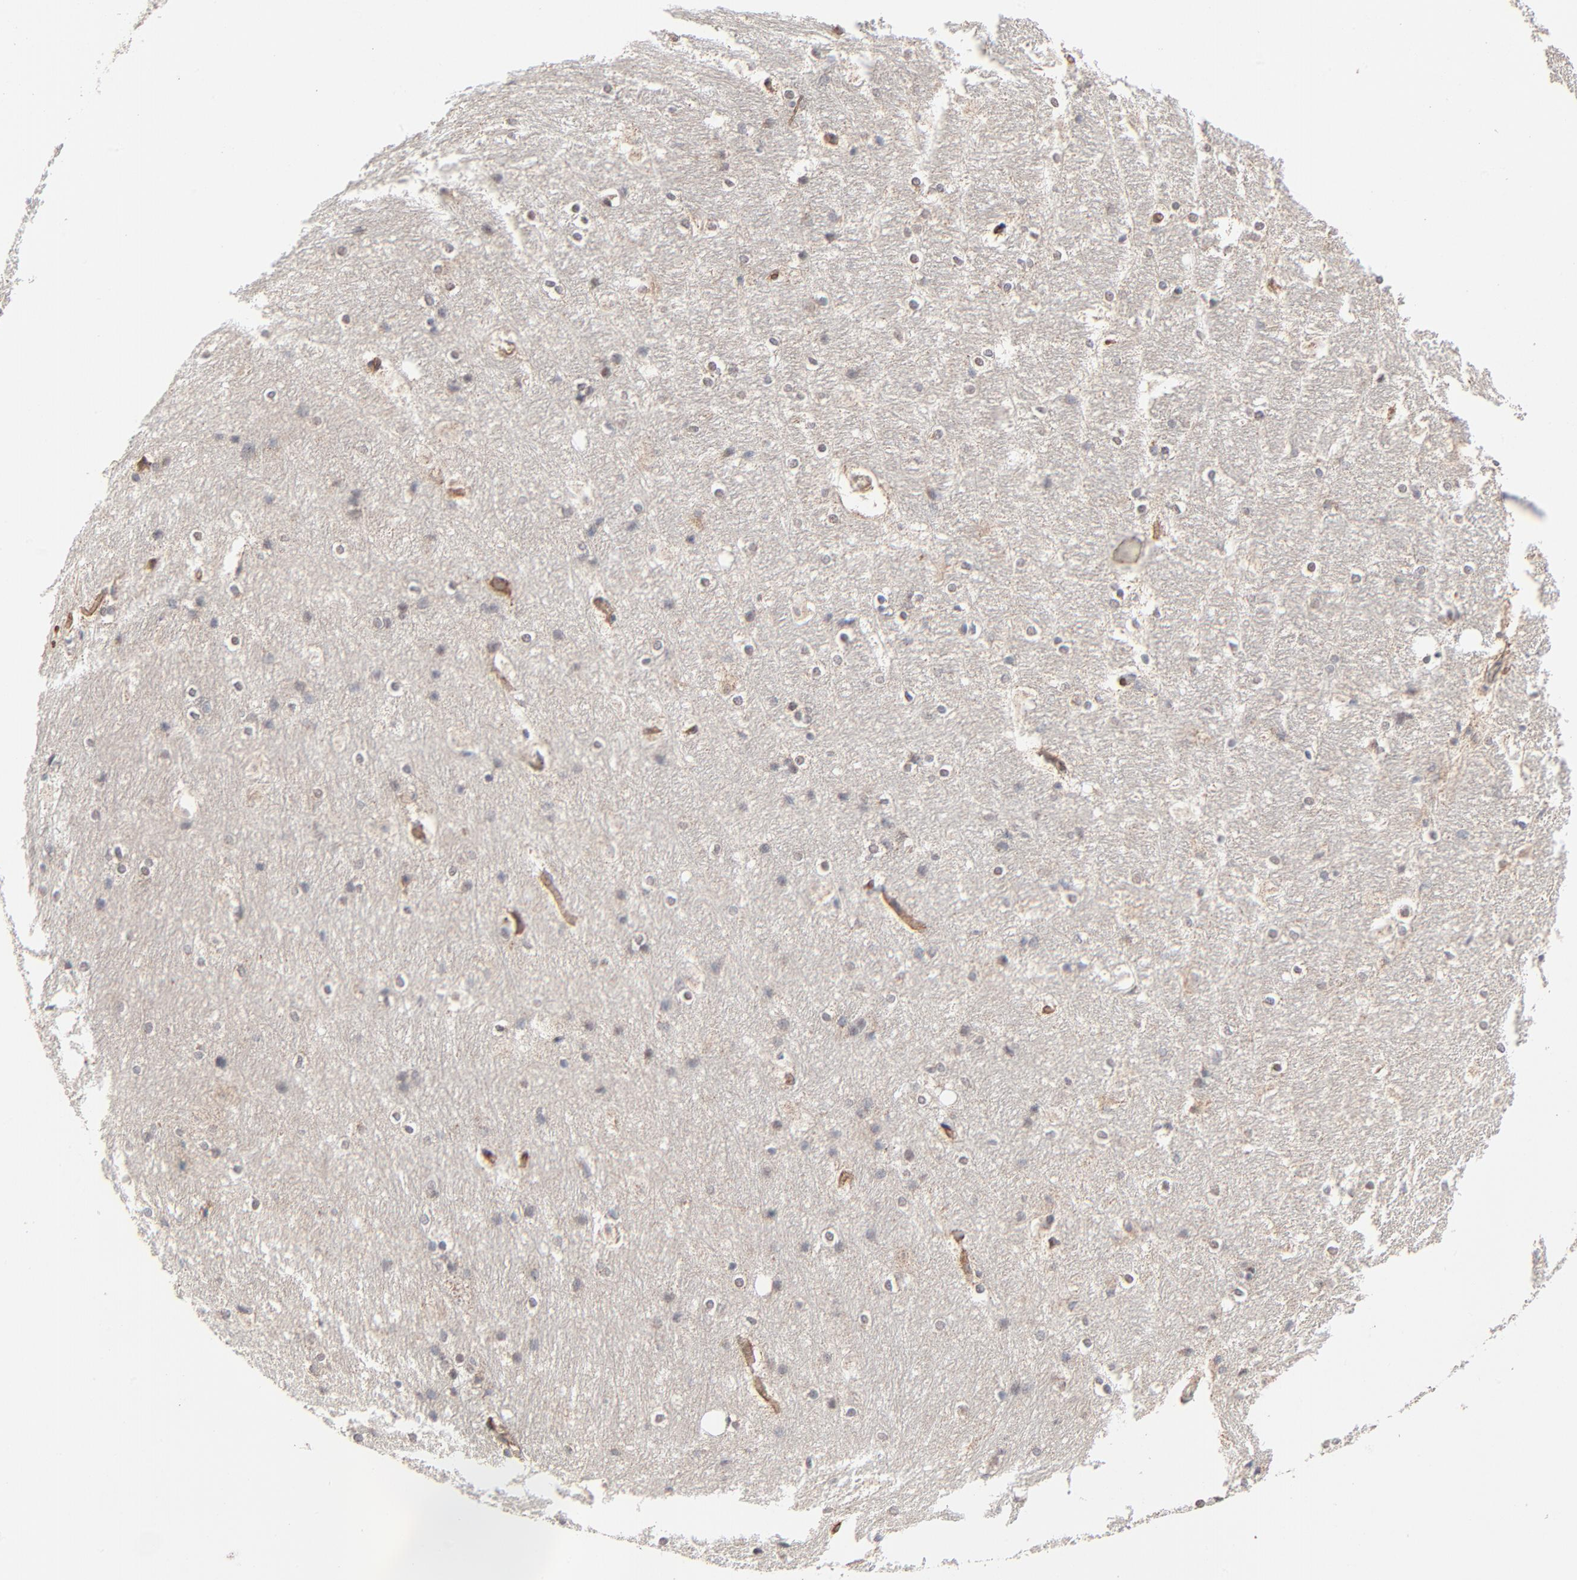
{"staining": {"intensity": "moderate", "quantity": "<25%", "location": "cytoplasmic/membranous"}, "tissue": "hippocampus", "cell_type": "Glial cells", "image_type": "normal", "snomed": [{"axis": "morphology", "description": "Normal tissue, NOS"}, {"axis": "topography", "description": "Hippocampus"}], "caption": "Immunohistochemistry (IHC) micrograph of benign hippocampus: hippocampus stained using immunohistochemistry demonstrates low levels of moderate protein expression localized specifically in the cytoplasmic/membranous of glial cells, appearing as a cytoplasmic/membranous brown color.", "gene": "ABLIM3", "patient": {"sex": "female", "age": 19}}